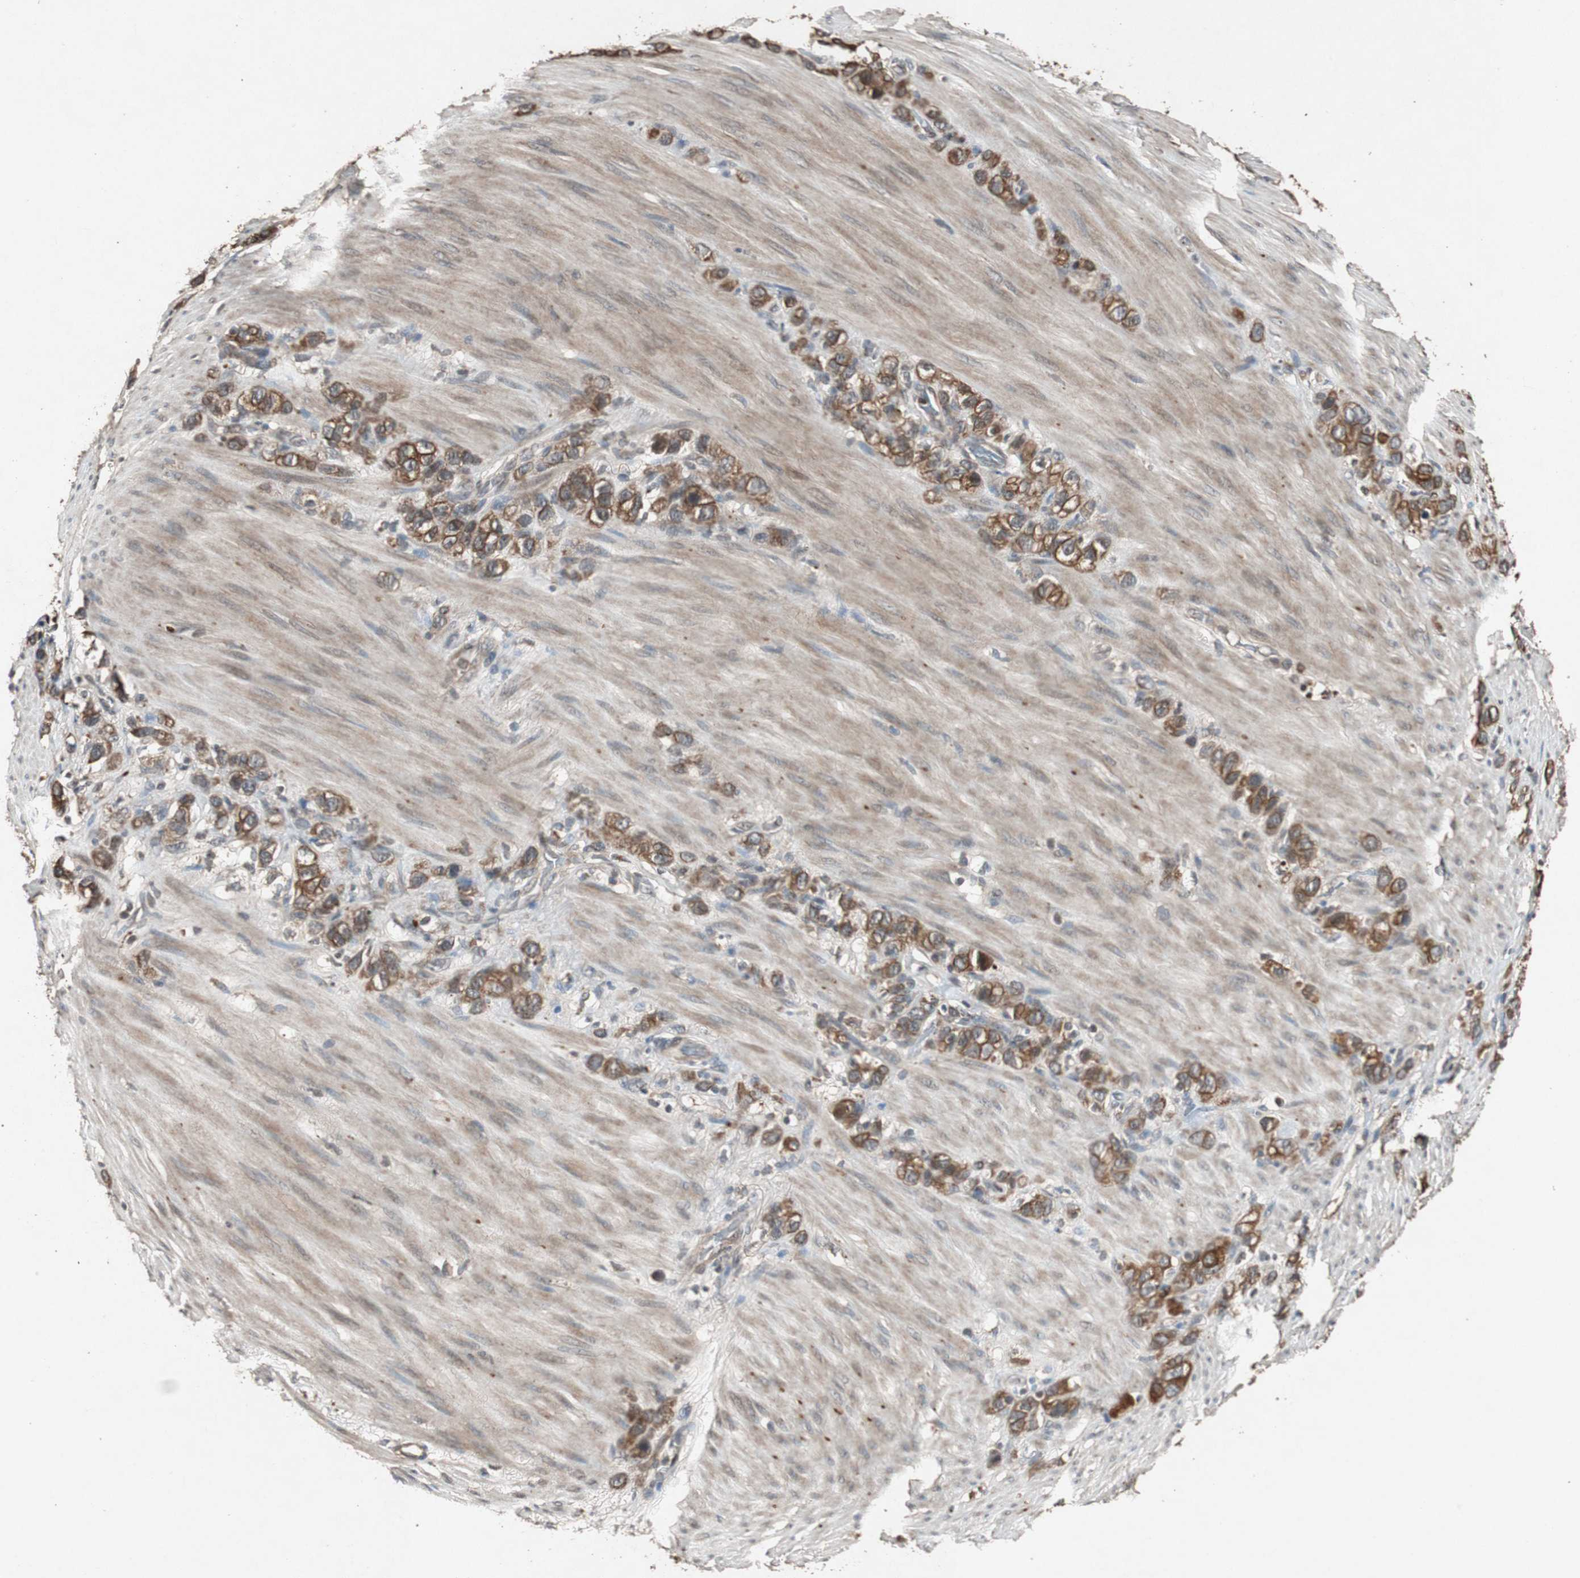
{"staining": {"intensity": "strong", "quantity": ">75%", "location": "cytoplasmic/membranous"}, "tissue": "stomach cancer", "cell_type": "Tumor cells", "image_type": "cancer", "snomed": [{"axis": "morphology", "description": "Normal tissue, NOS"}, {"axis": "morphology", "description": "Adenocarcinoma, NOS"}, {"axis": "morphology", "description": "Adenocarcinoma, High grade"}, {"axis": "topography", "description": "Stomach, upper"}, {"axis": "topography", "description": "Stomach"}], "caption": "Immunohistochemical staining of stomach cancer (adenocarcinoma) exhibits high levels of strong cytoplasmic/membranous expression in about >75% of tumor cells.", "gene": "SLIT2", "patient": {"sex": "female", "age": 65}}